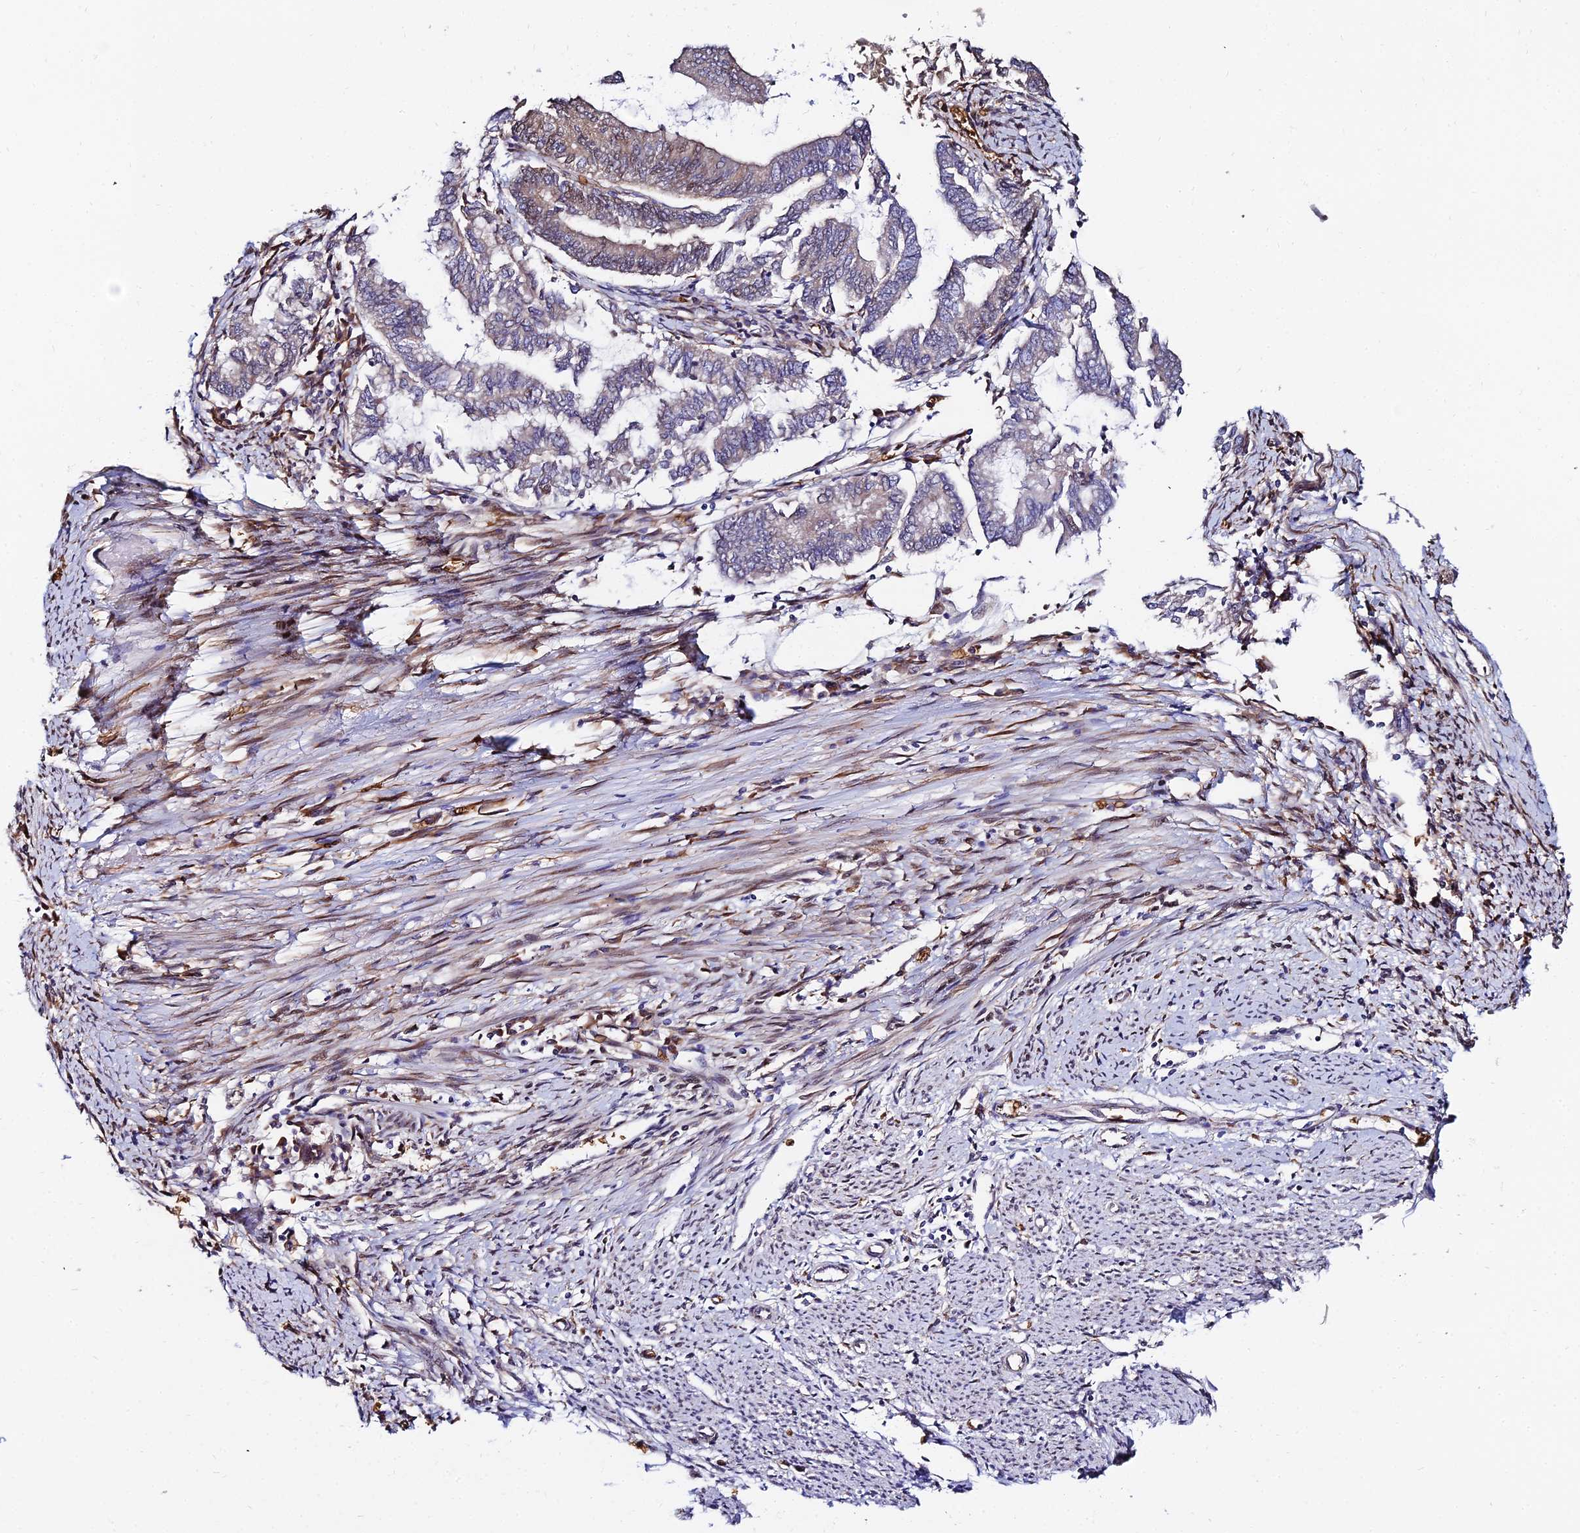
{"staining": {"intensity": "weak", "quantity": "<25%", "location": "cytoplasmic/membranous"}, "tissue": "endometrial cancer", "cell_type": "Tumor cells", "image_type": "cancer", "snomed": [{"axis": "morphology", "description": "Adenocarcinoma, NOS"}, {"axis": "topography", "description": "Endometrium"}], "caption": "There is no significant staining in tumor cells of endometrial cancer (adenocarcinoma). The staining is performed using DAB brown chromogen with nuclei counter-stained in using hematoxylin.", "gene": "BCL9", "patient": {"sex": "female", "age": 79}}